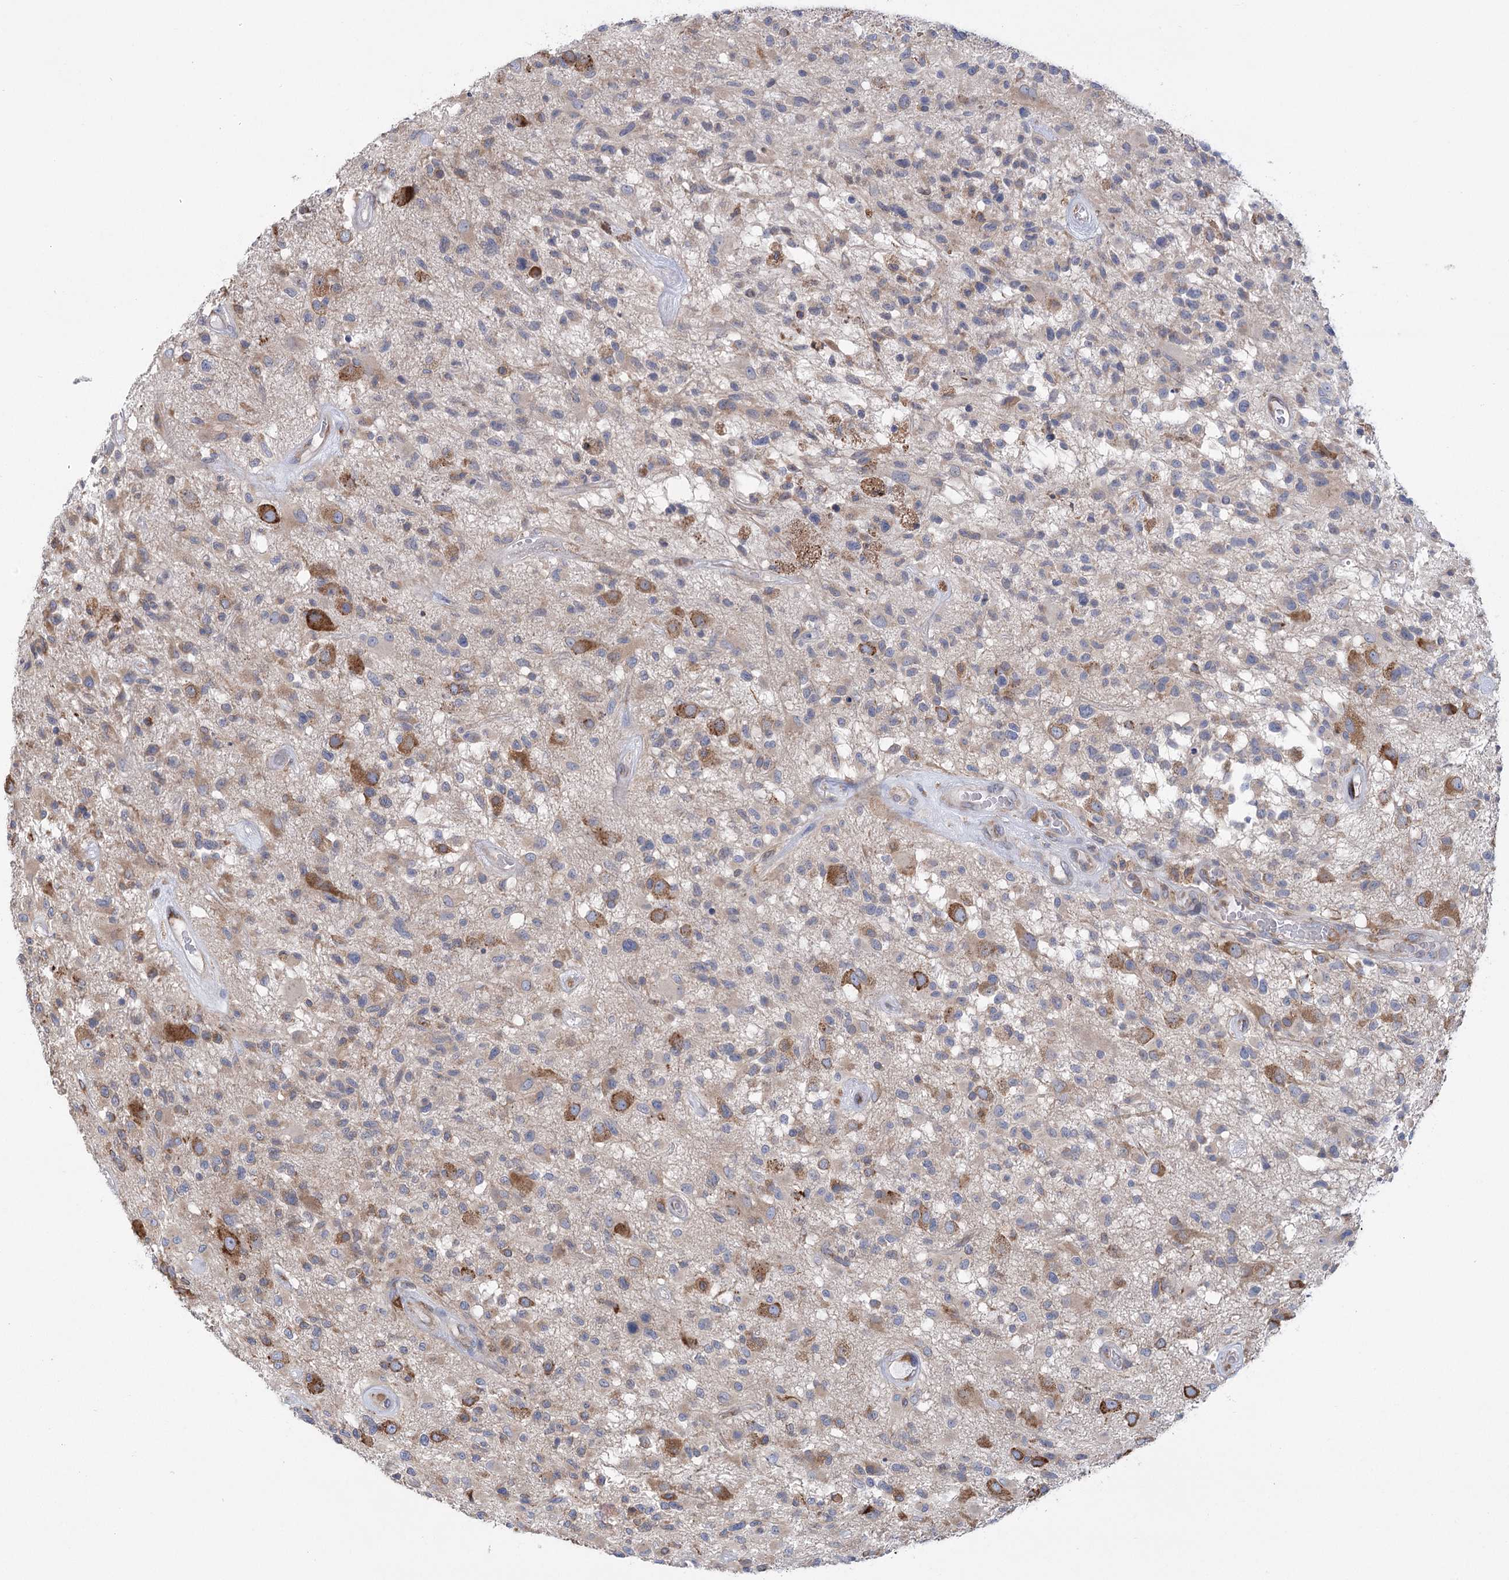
{"staining": {"intensity": "moderate", "quantity": "<25%", "location": "cytoplasmic/membranous"}, "tissue": "glioma", "cell_type": "Tumor cells", "image_type": "cancer", "snomed": [{"axis": "morphology", "description": "Glioma, malignant, High grade"}, {"axis": "morphology", "description": "Glioblastoma, NOS"}, {"axis": "topography", "description": "Brain"}], "caption": "Immunohistochemical staining of high-grade glioma (malignant) exhibits moderate cytoplasmic/membranous protein expression in about <25% of tumor cells. (IHC, brightfield microscopy, high magnification).", "gene": "METTL24", "patient": {"sex": "male", "age": 60}}